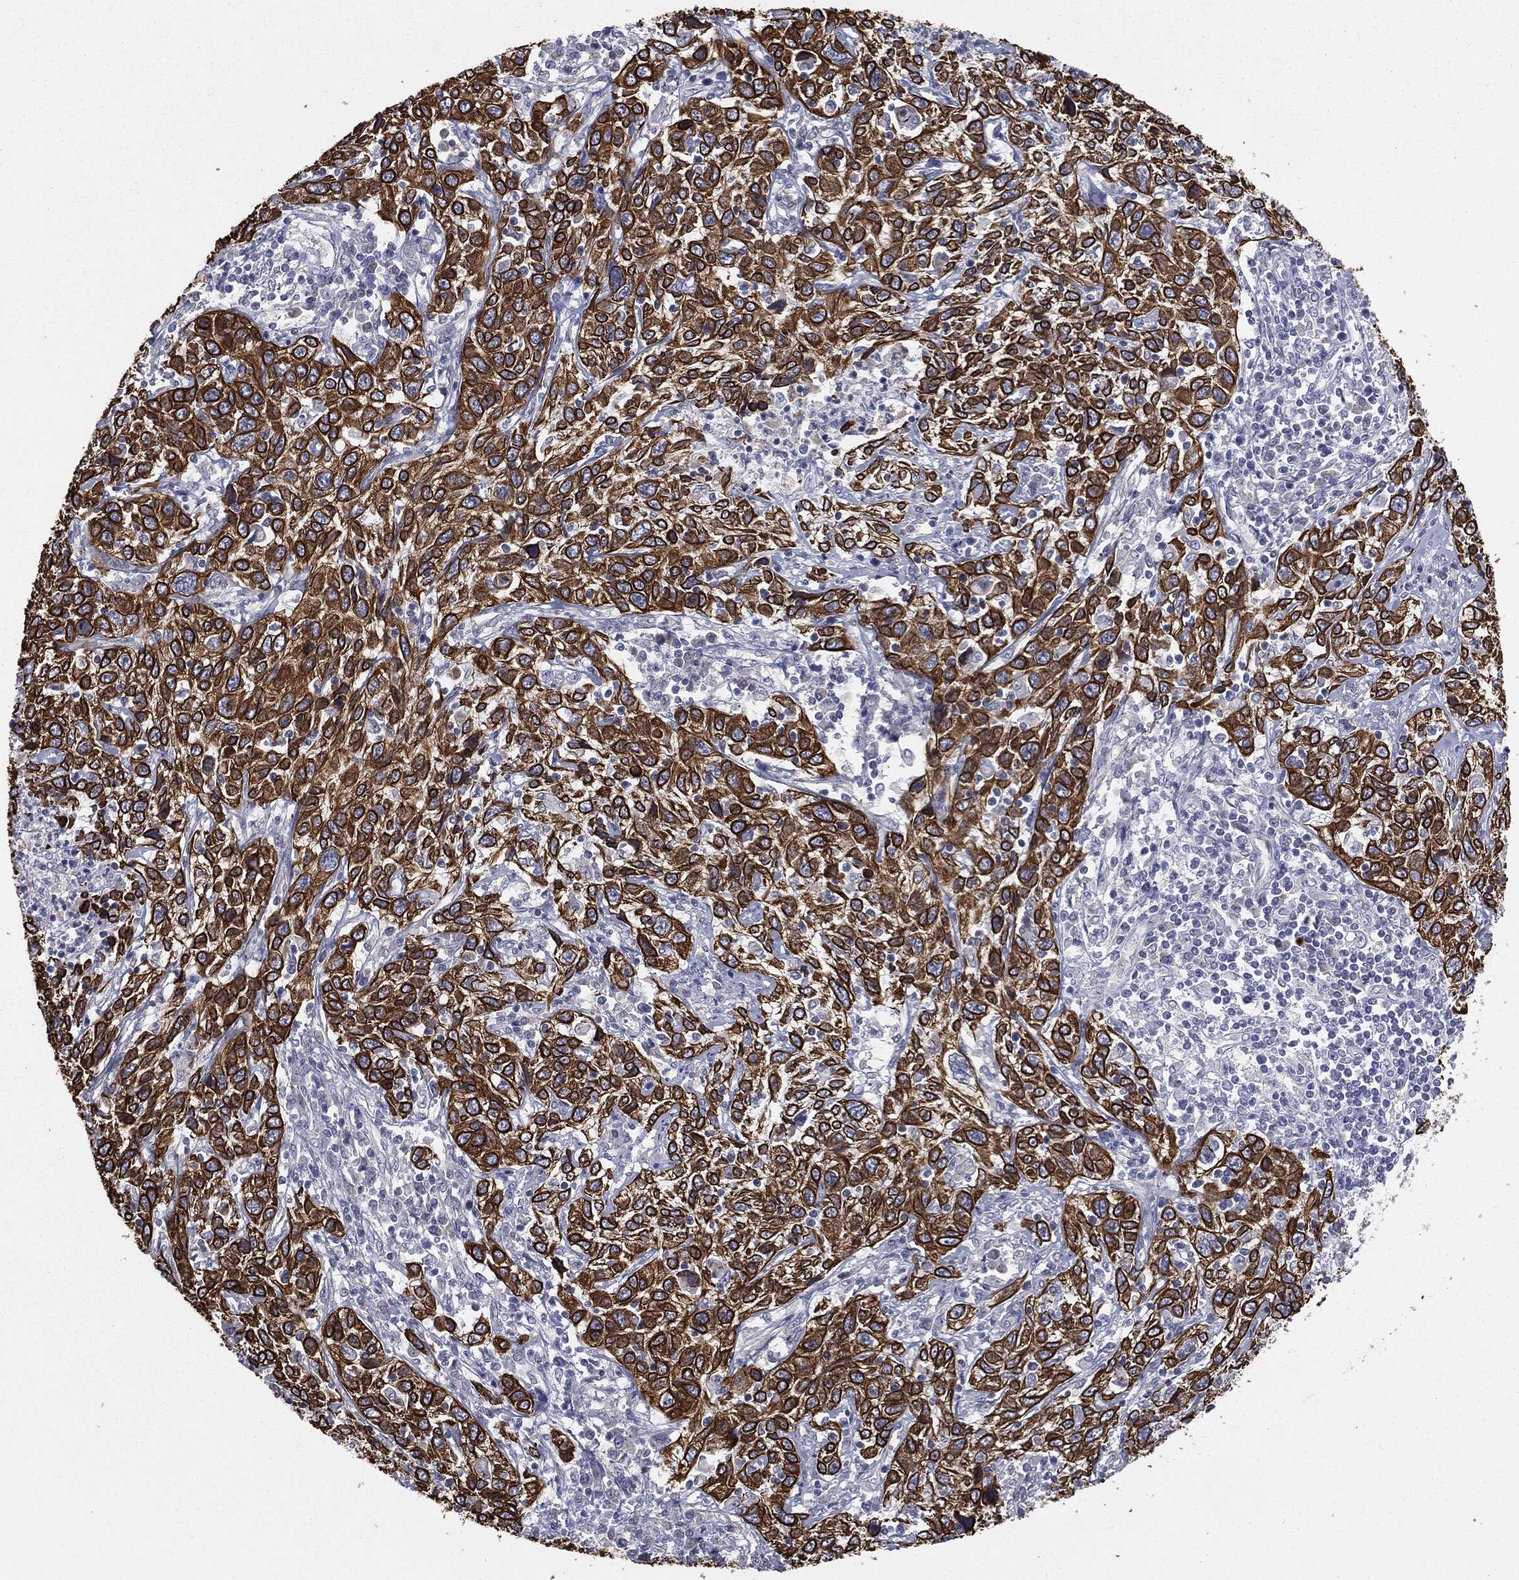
{"staining": {"intensity": "strong", "quantity": ">75%", "location": "cytoplasmic/membranous"}, "tissue": "cervical cancer", "cell_type": "Tumor cells", "image_type": "cancer", "snomed": [{"axis": "morphology", "description": "Squamous cell carcinoma, NOS"}, {"axis": "topography", "description": "Cervix"}], "caption": "Immunohistochemical staining of cervical cancer (squamous cell carcinoma) displays high levels of strong cytoplasmic/membranous protein positivity in about >75% of tumor cells.", "gene": "KRT5", "patient": {"sex": "female", "age": 46}}